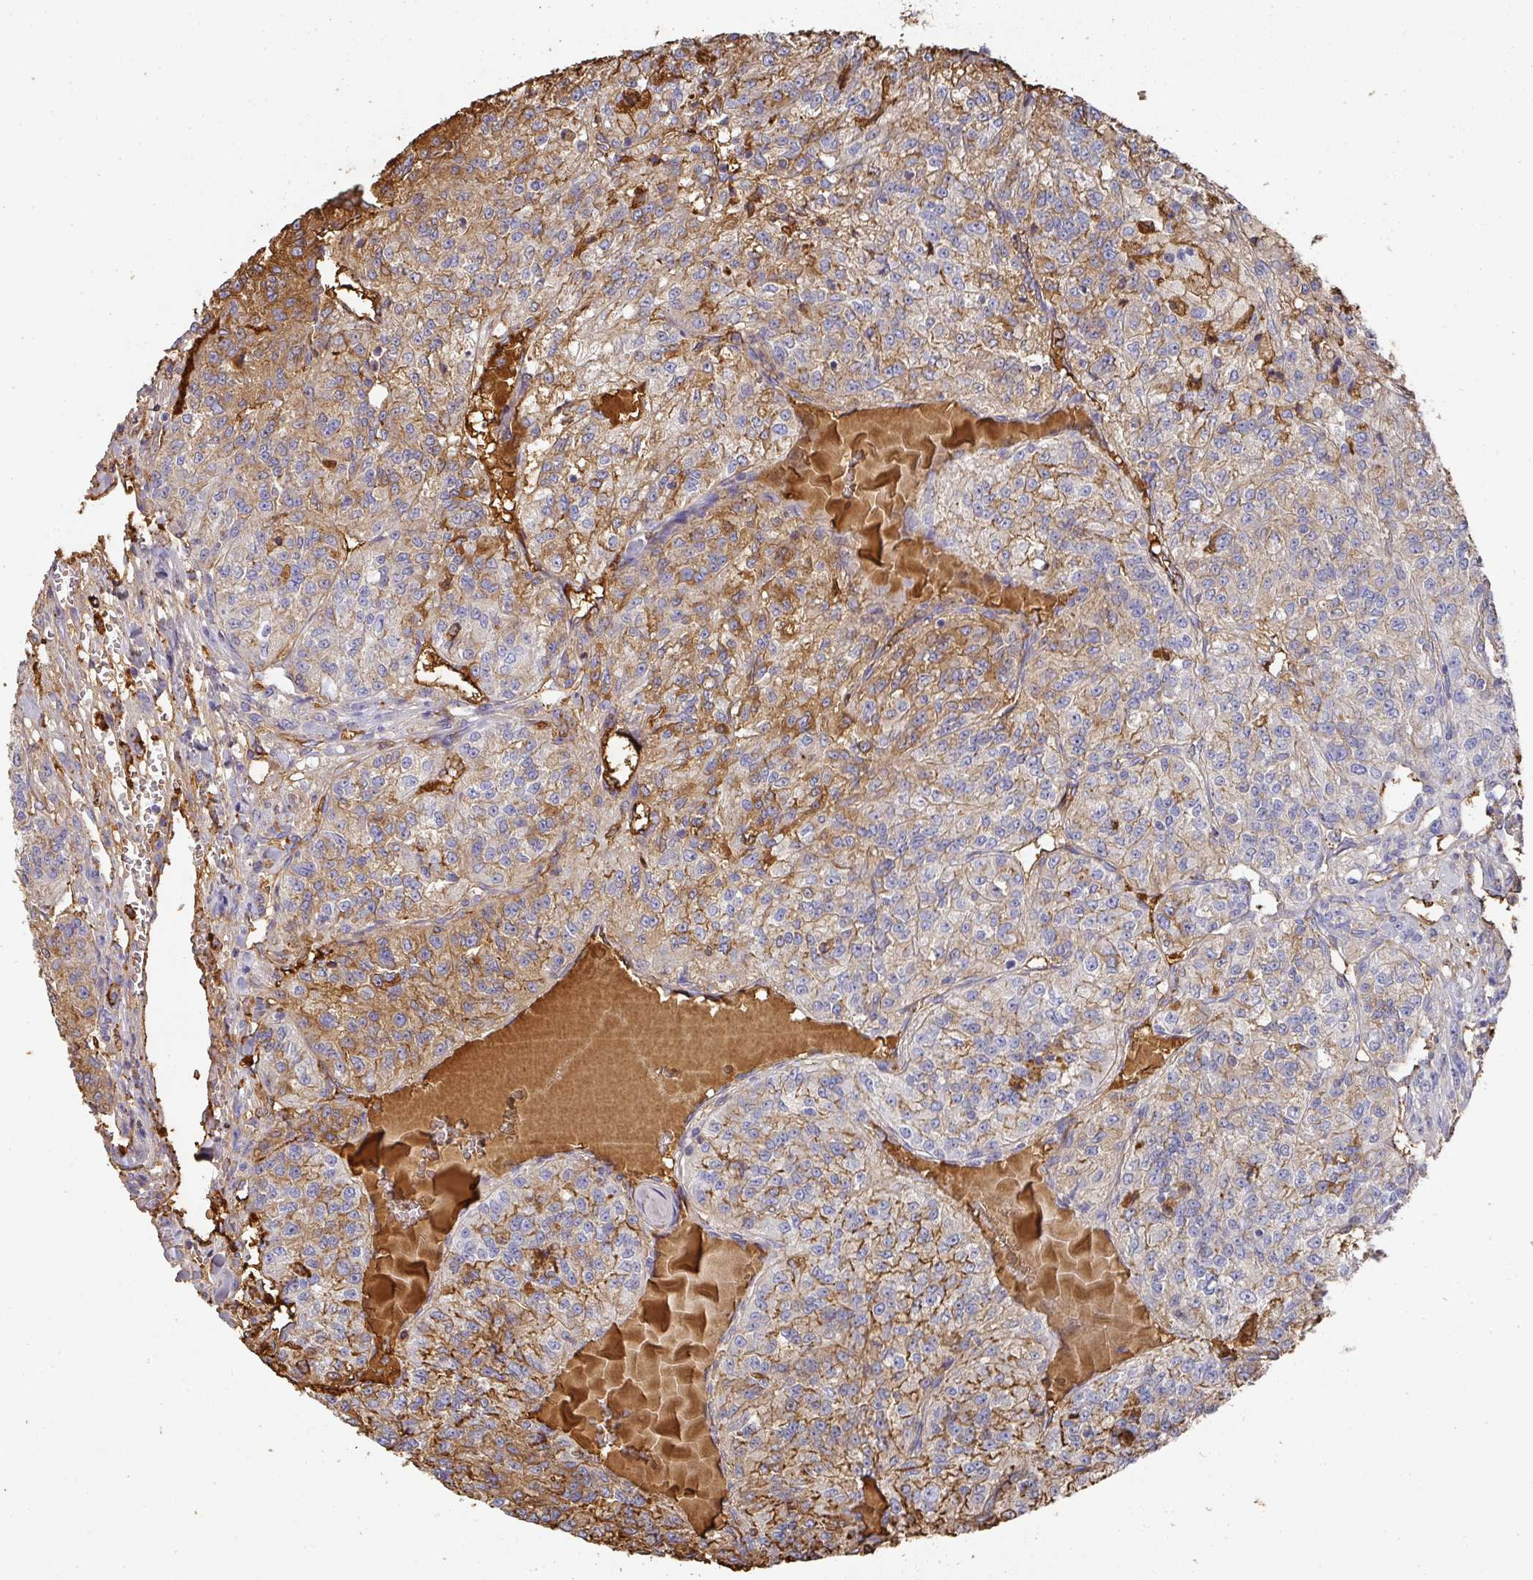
{"staining": {"intensity": "moderate", "quantity": "25%-75%", "location": "cytoplasmic/membranous"}, "tissue": "renal cancer", "cell_type": "Tumor cells", "image_type": "cancer", "snomed": [{"axis": "morphology", "description": "Adenocarcinoma, NOS"}, {"axis": "topography", "description": "Kidney"}], "caption": "The photomicrograph reveals immunohistochemical staining of adenocarcinoma (renal). There is moderate cytoplasmic/membranous staining is present in approximately 25%-75% of tumor cells.", "gene": "ALB", "patient": {"sex": "female", "age": 63}}